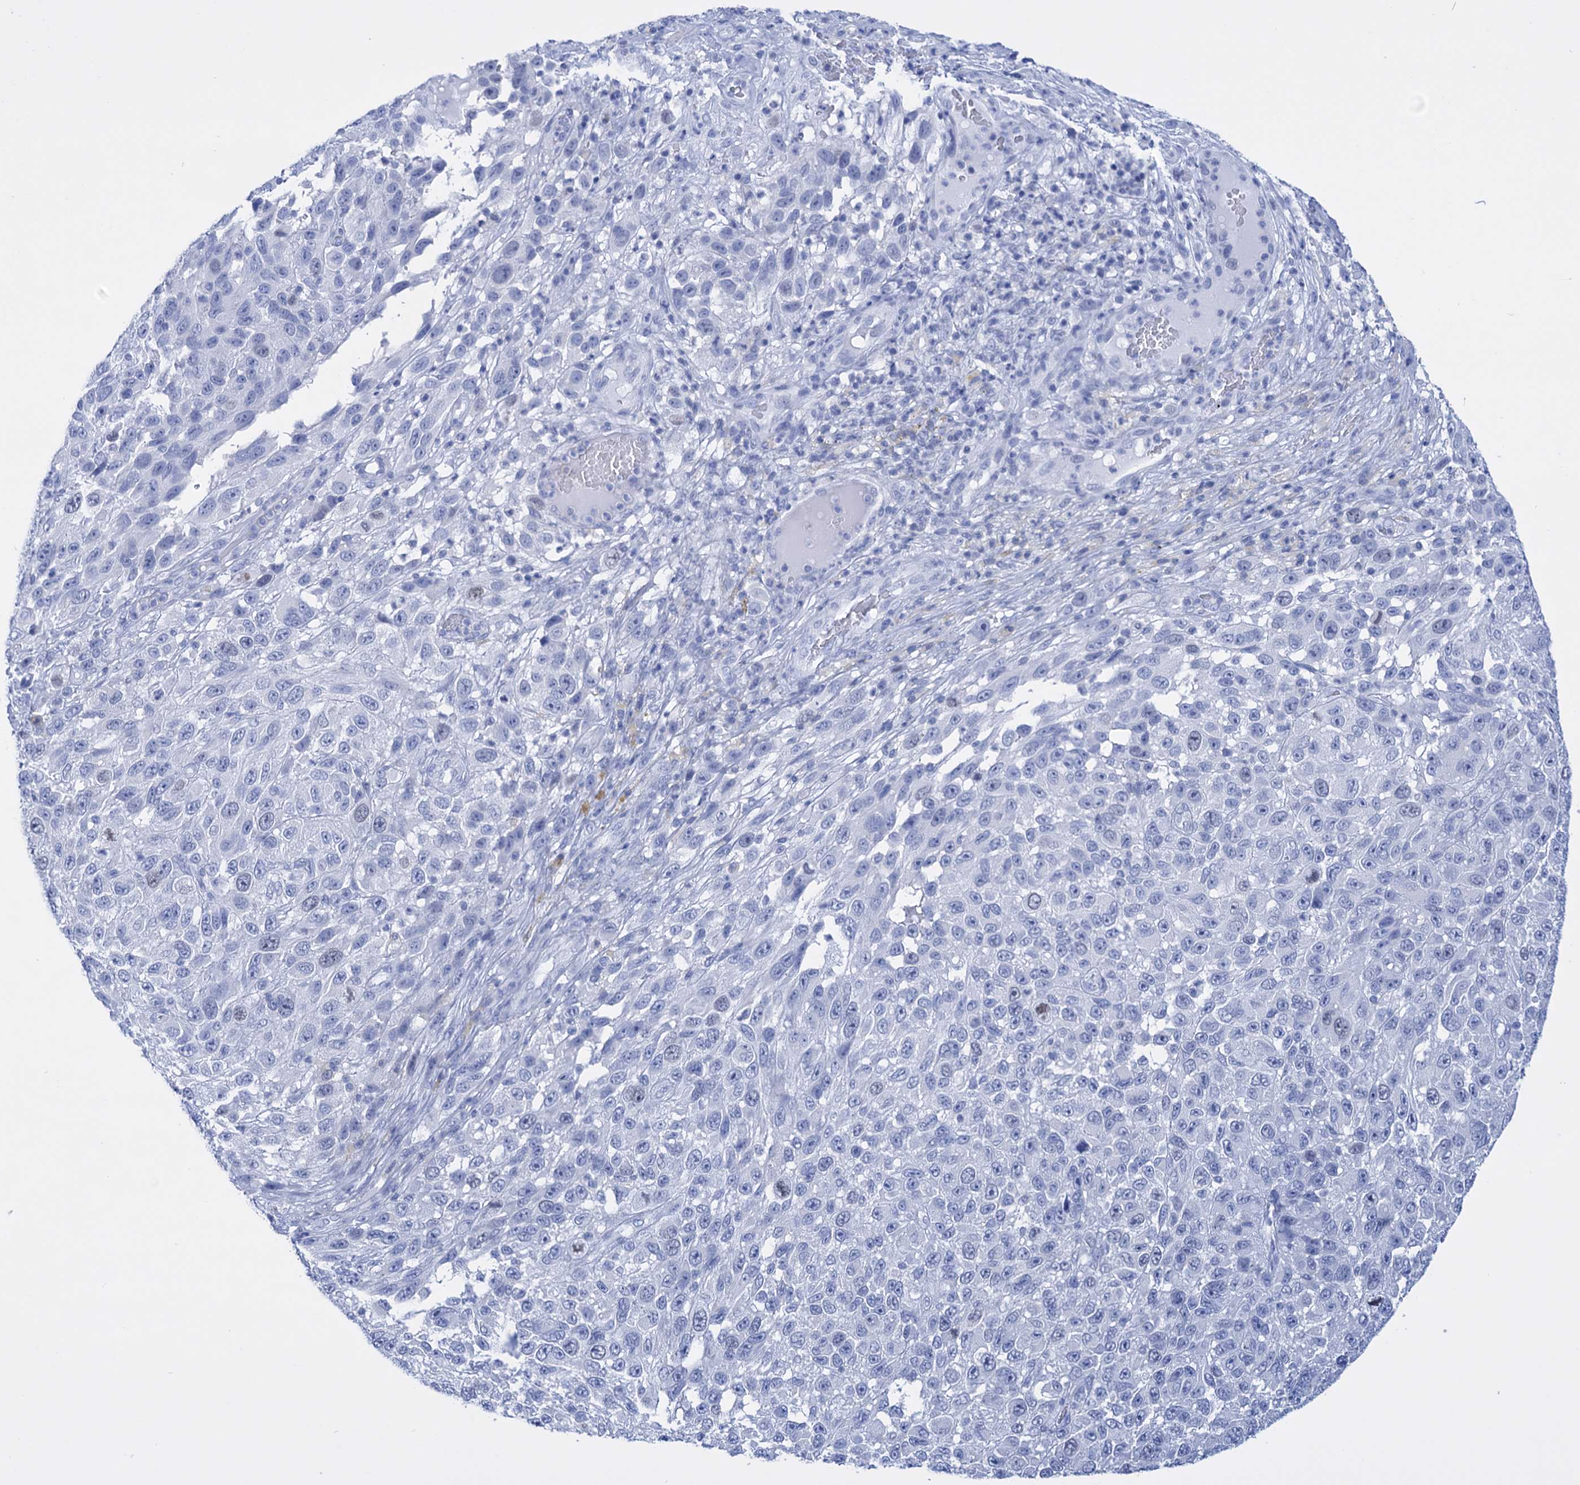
{"staining": {"intensity": "negative", "quantity": "none", "location": "none"}, "tissue": "melanoma", "cell_type": "Tumor cells", "image_type": "cancer", "snomed": [{"axis": "morphology", "description": "Malignant melanoma, NOS"}, {"axis": "topography", "description": "Skin"}], "caption": "This is an IHC photomicrograph of melanoma. There is no staining in tumor cells.", "gene": "FBXW12", "patient": {"sex": "female", "age": 96}}